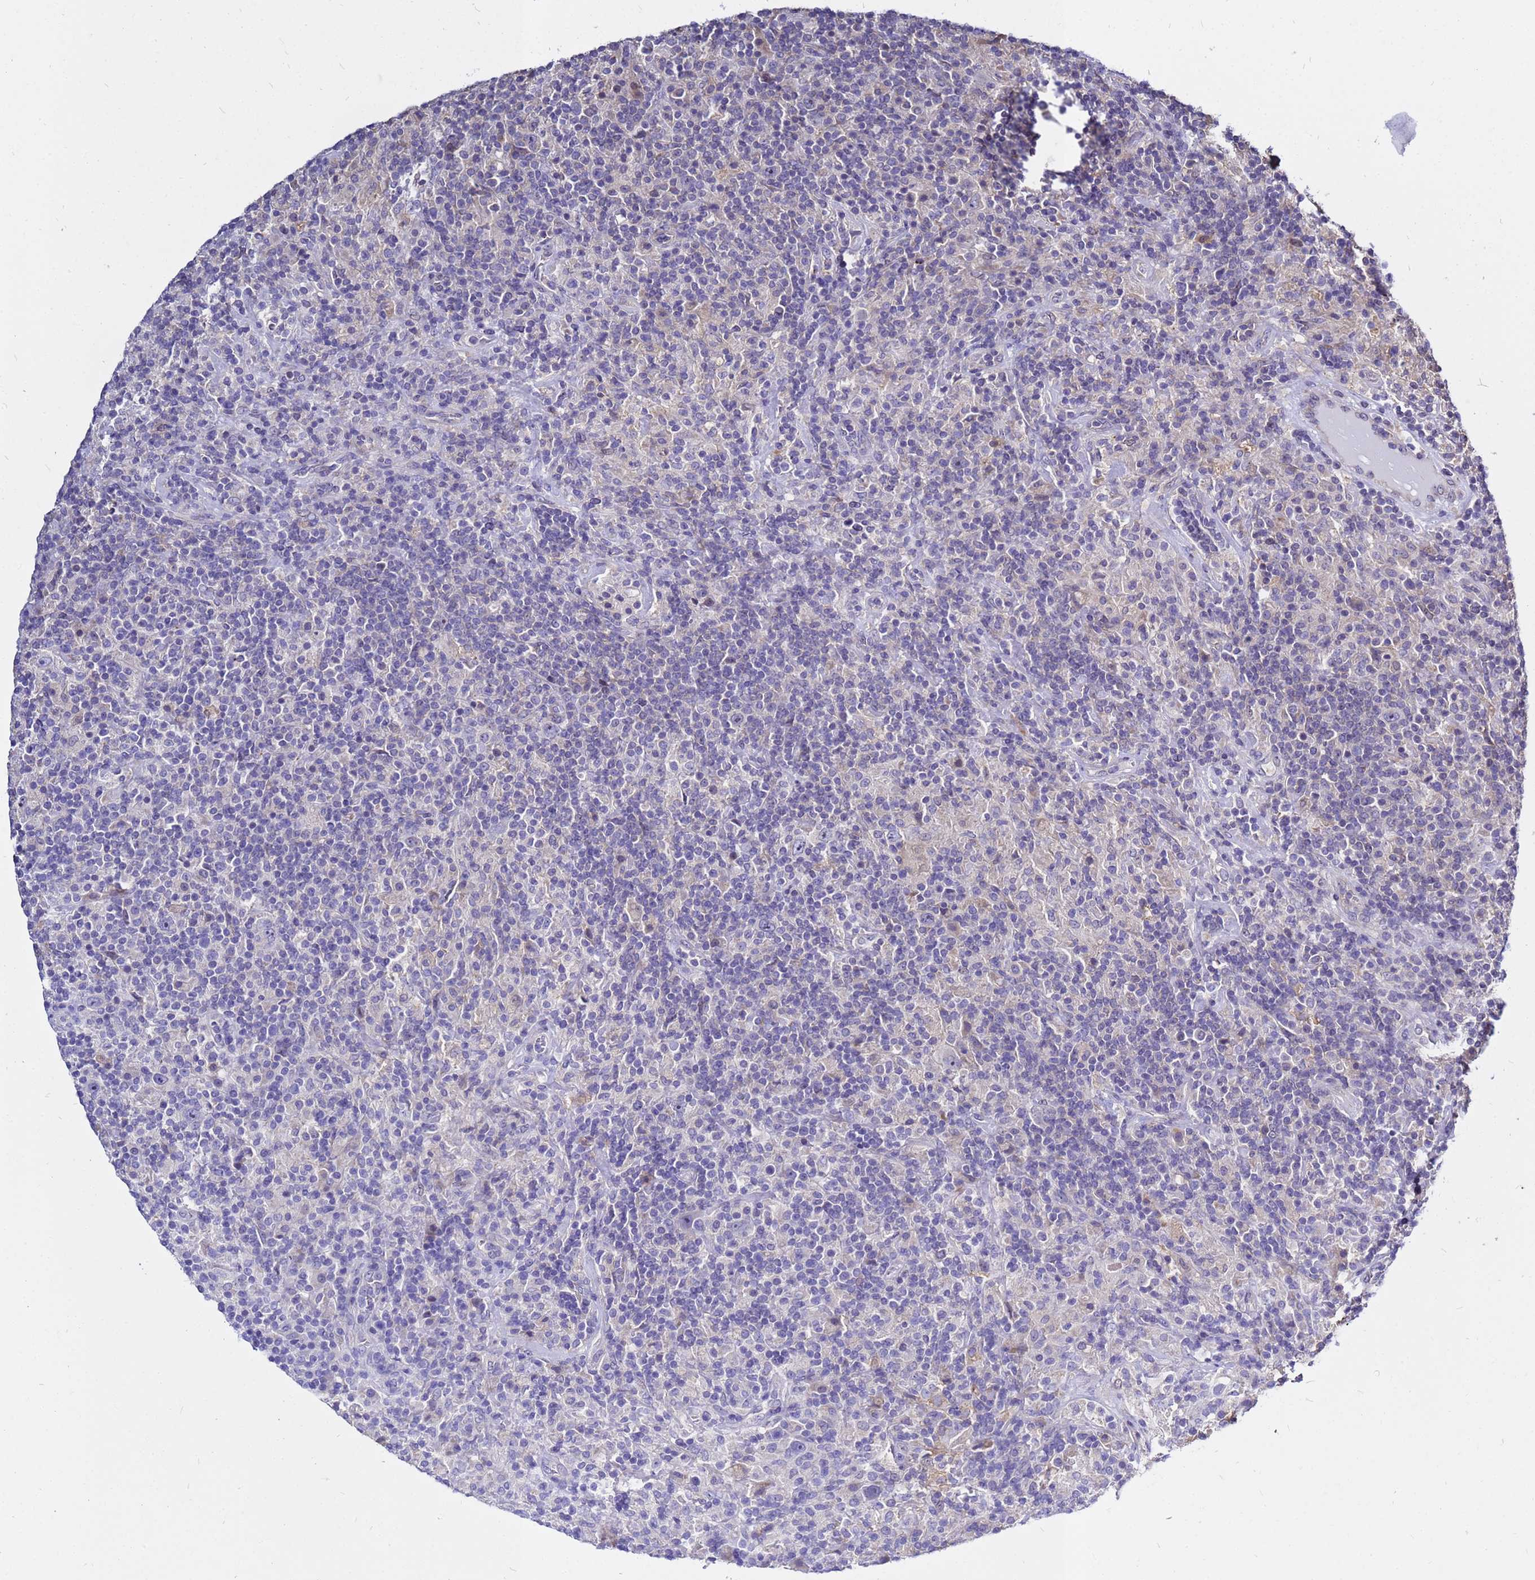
{"staining": {"intensity": "negative", "quantity": "none", "location": "none"}, "tissue": "lymphoma", "cell_type": "Tumor cells", "image_type": "cancer", "snomed": [{"axis": "morphology", "description": "Hodgkin's disease, NOS"}, {"axis": "topography", "description": "Lymph node"}], "caption": "This is an immunohistochemistry micrograph of lymphoma. There is no positivity in tumor cells.", "gene": "MOB2", "patient": {"sex": "male", "age": 70}}